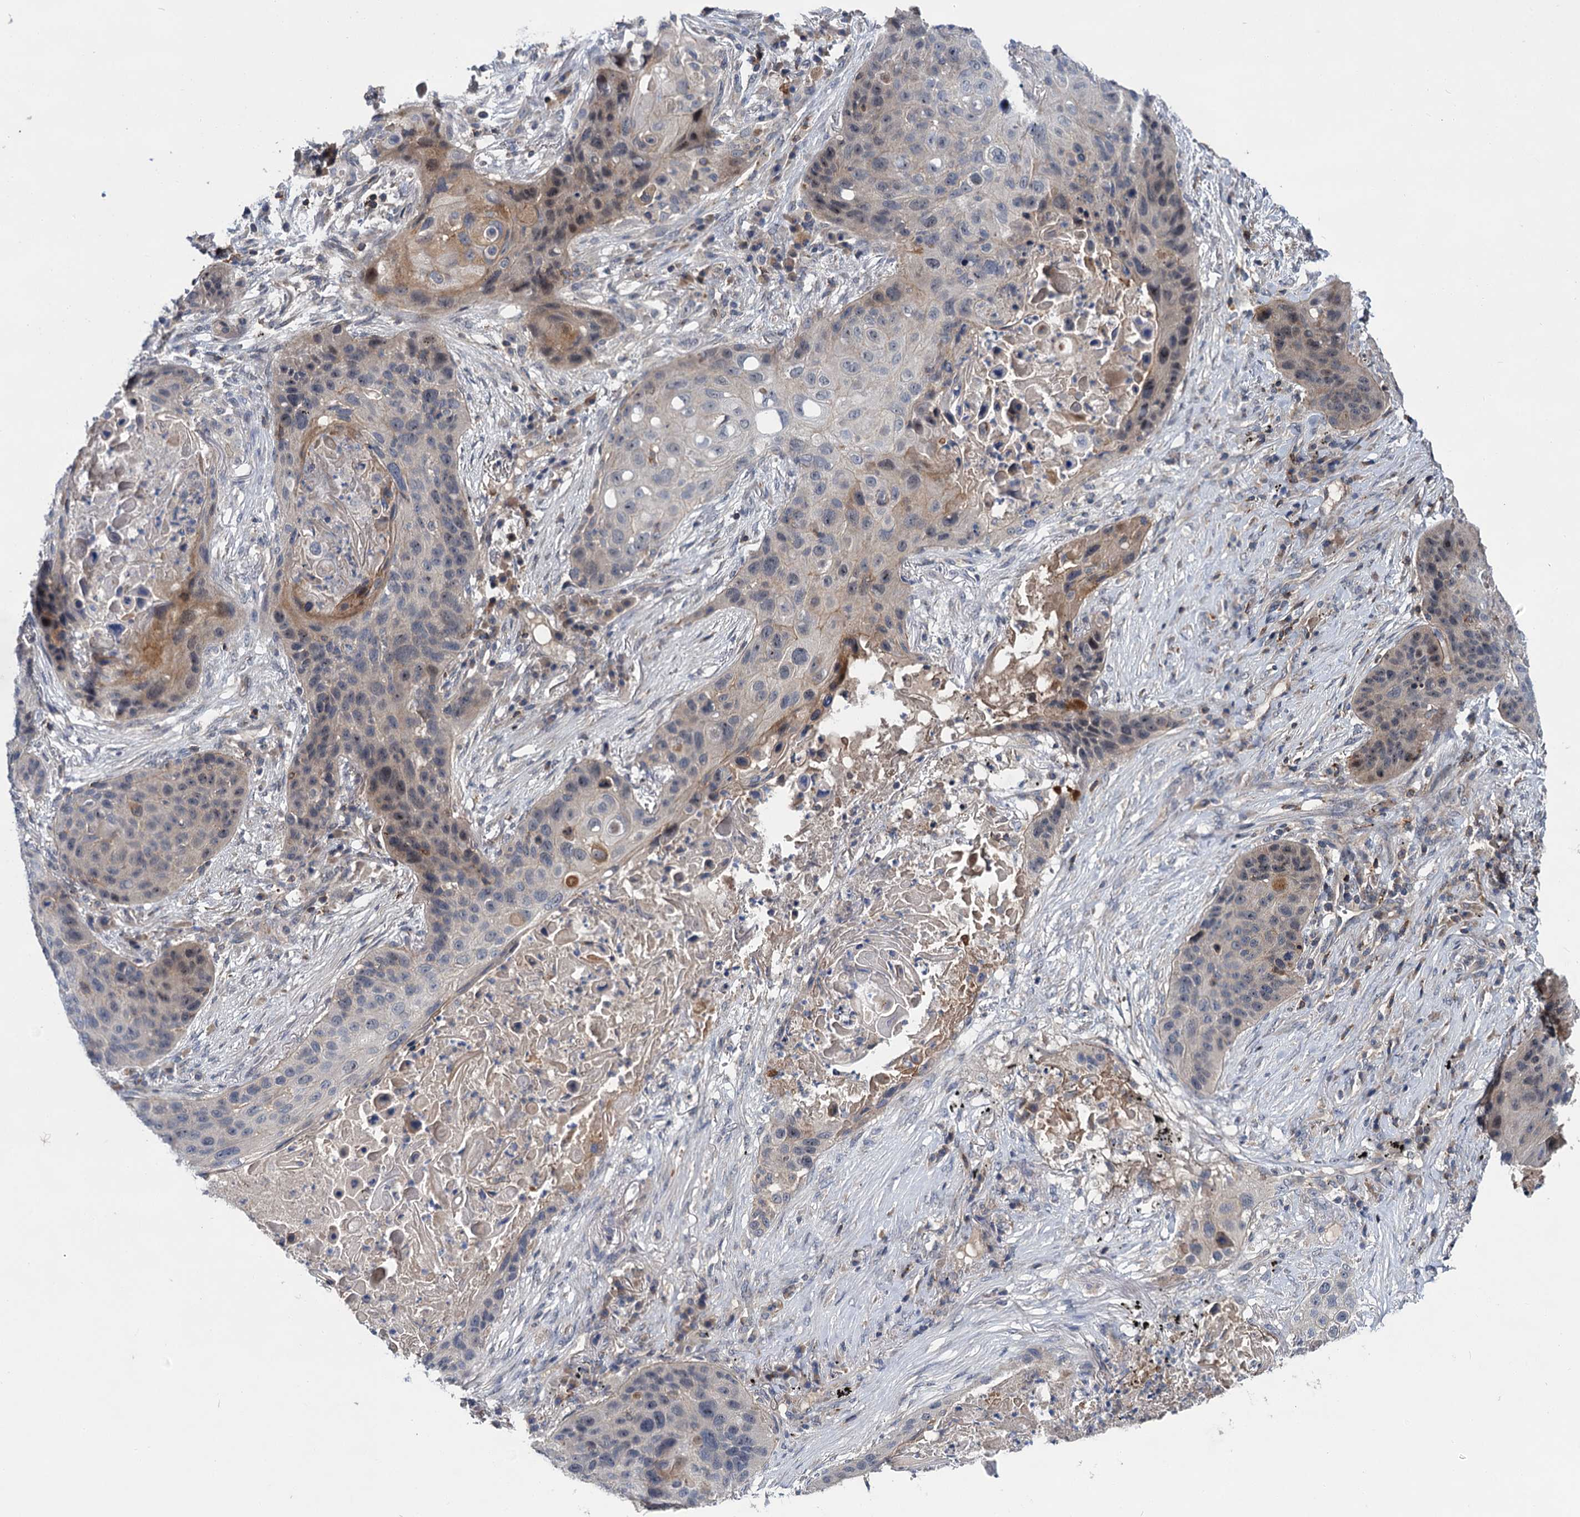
{"staining": {"intensity": "weak", "quantity": "<25%", "location": "nuclear"}, "tissue": "lung cancer", "cell_type": "Tumor cells", "image_type": "cancer", "snomed": [{"axis": "morphology", "description": "Squamous cell carcinoma, NOS"}, {"axis": "topography", "description": "Lung"}], "caption": "IHC of human lung cancer demonstrates no staining in tumor cells. (DAB (3,3'-diaminobenzidine) IHC, high magnification).", "gene": "ABLIM1", "patient": {"sex": "female", "age": 63}}